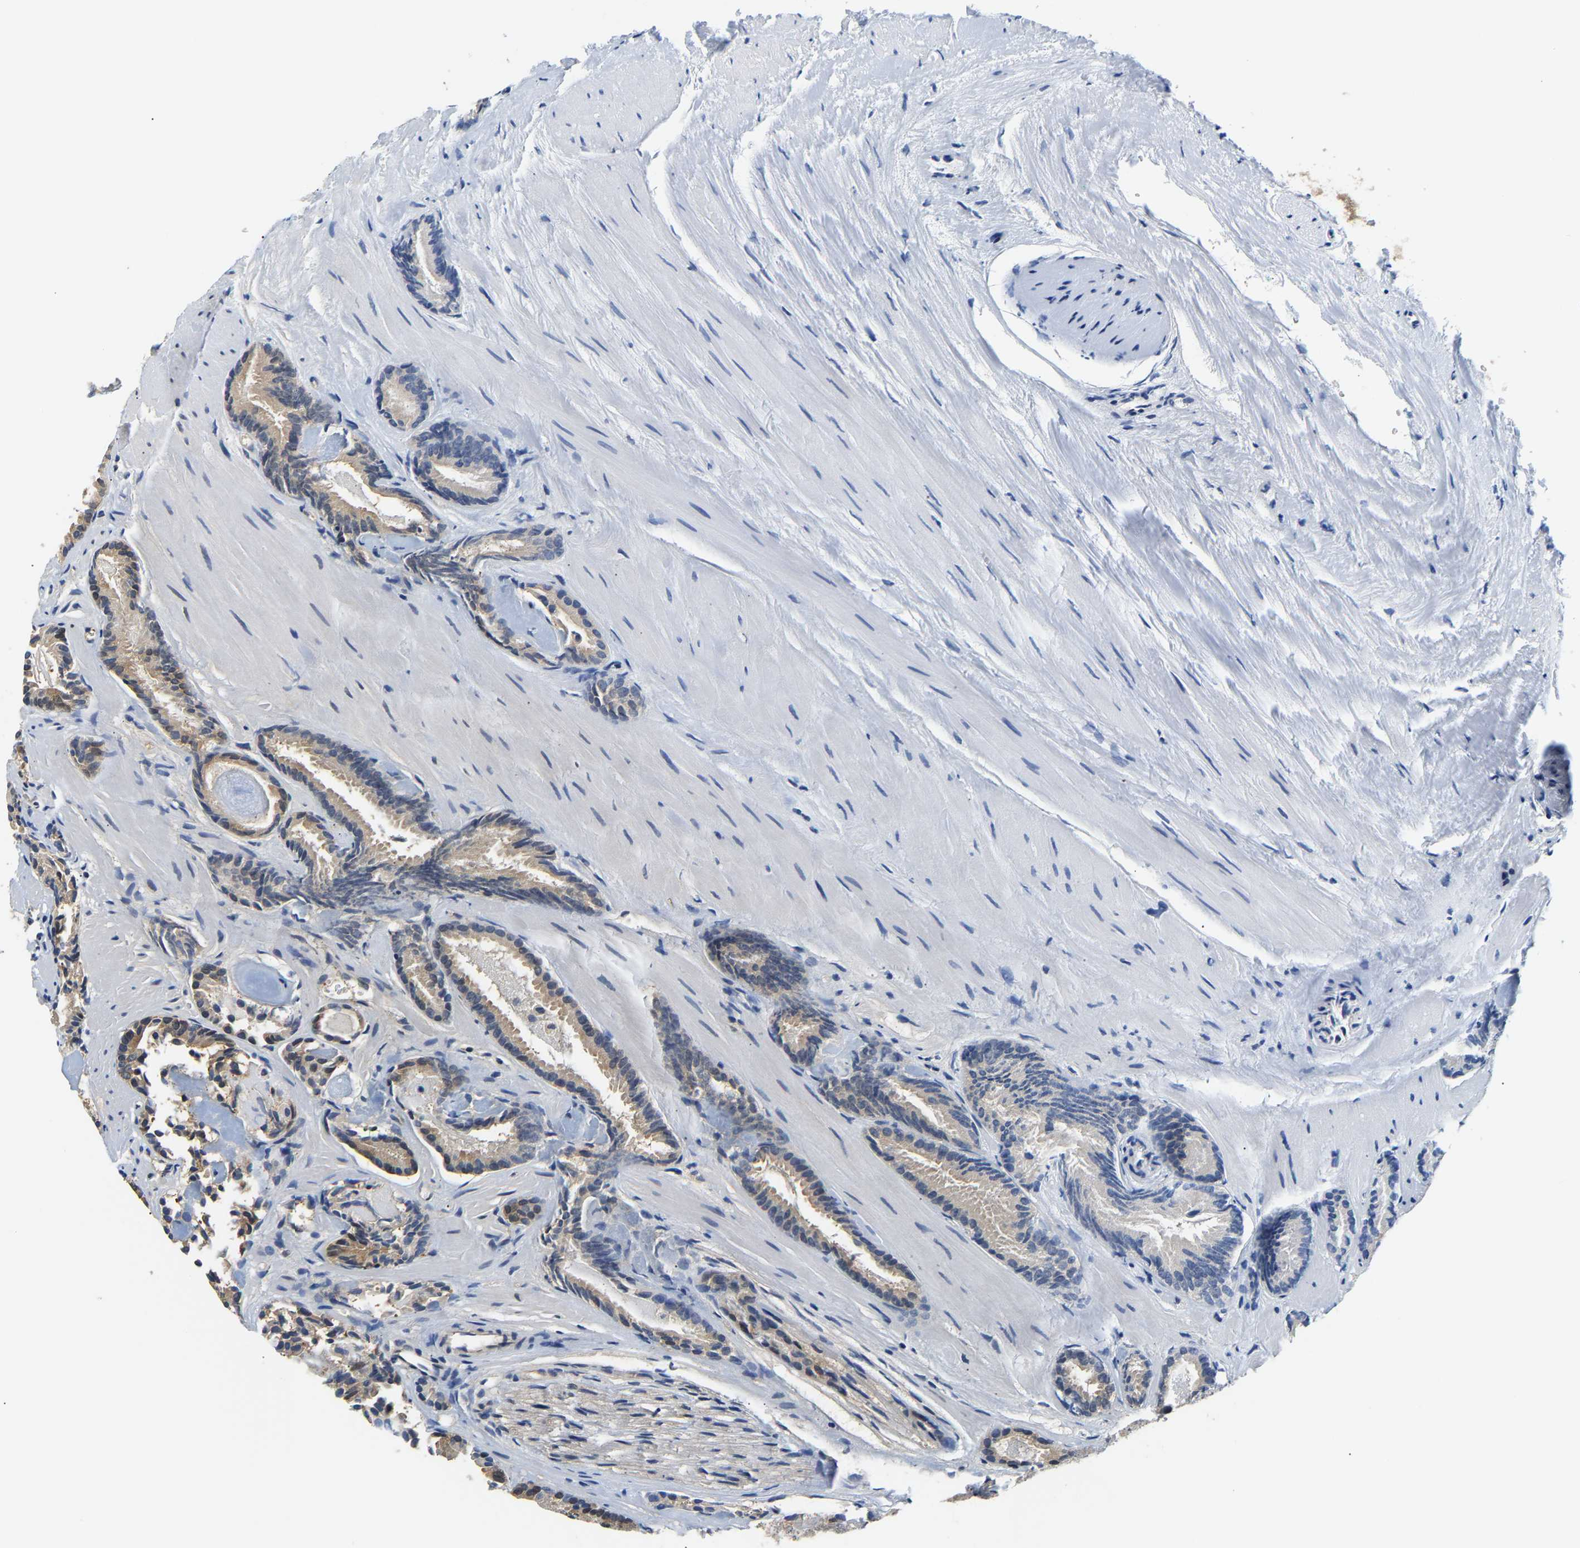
{"staining": {"intensity": "weak", "quantity": "<25%", "location": "cytoplasmic/membranous"}, "tissue": "prostate cancer", "cell_type": "Tumor cells", "image_type": "cancer", "snomed": [{"axis": "morphology", "description": "Adenocarcinoma, Low grade"}, {"axis": "topography", "description": "Prostate"}], "caption": "Adenocarcinoma (low-grade) (prostate) stained for a protein using IHC displays no expression tumor cells.", "gene": "ARHGEF12", "patient": {"sex": "male", "age": 51}}